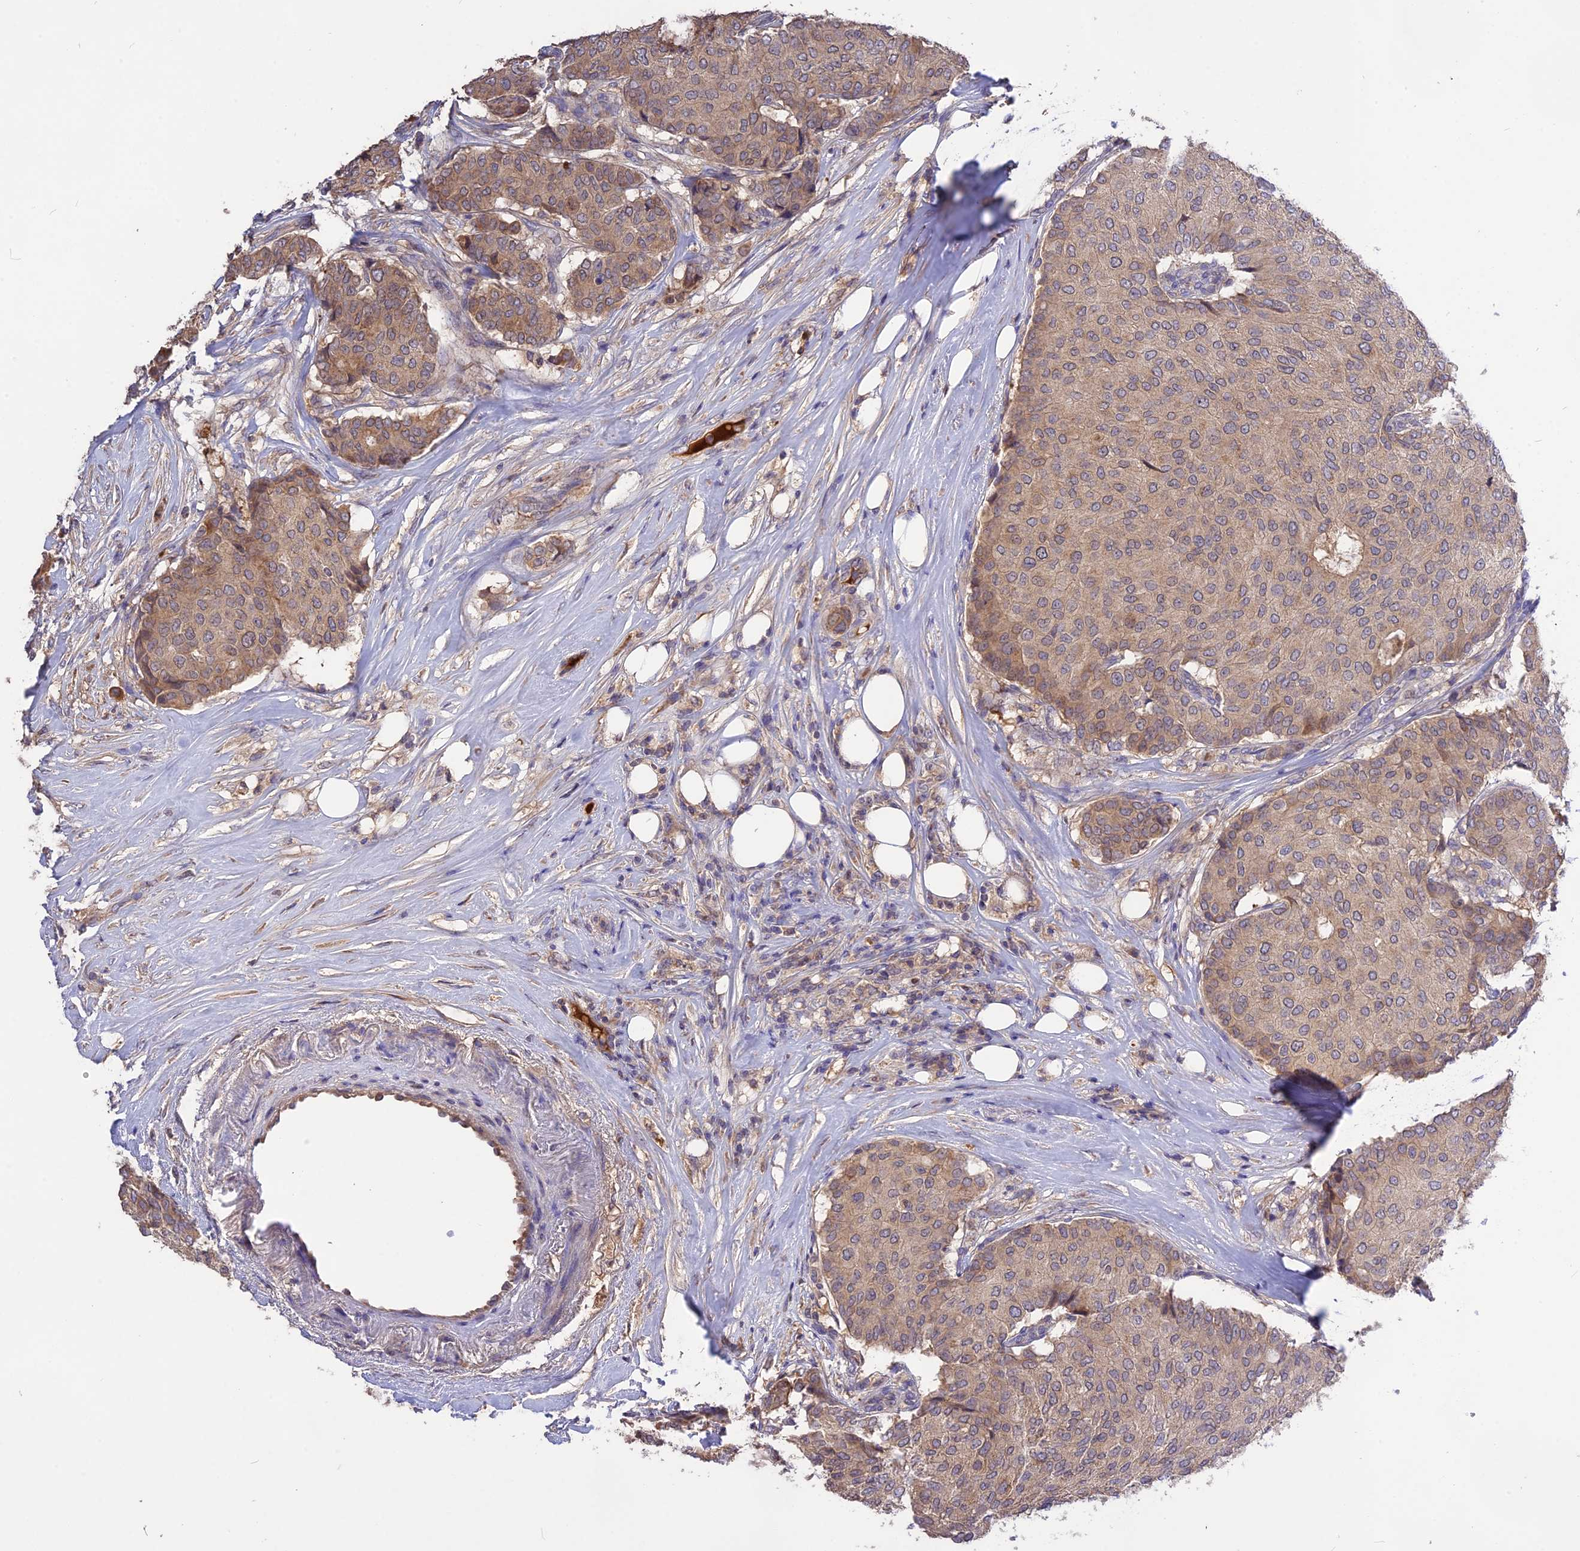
{"staining": {"intensity": "weak", "quantity": "25%-75%", "location": "cytoplasmic/membranous"}, "tissue": "breast cancer", "cell_type": "Tumor cells", "image_type": "cancer", "snomed": [{"axis": "morphology", "description": "Duct carcinoma"}, {"axis": "topography", "description": "Breast"}], "caption": "Immunohistochemical staining of breast intraductal carcinoma shows low levels of weak cytoplasmic/membranous staining in approximately 25%-75% of tumor cells. (IHC, brightfield microscopy, high magnification).", "gene": "NUDT8", "patient": {"sex": "female", "age": 75}}